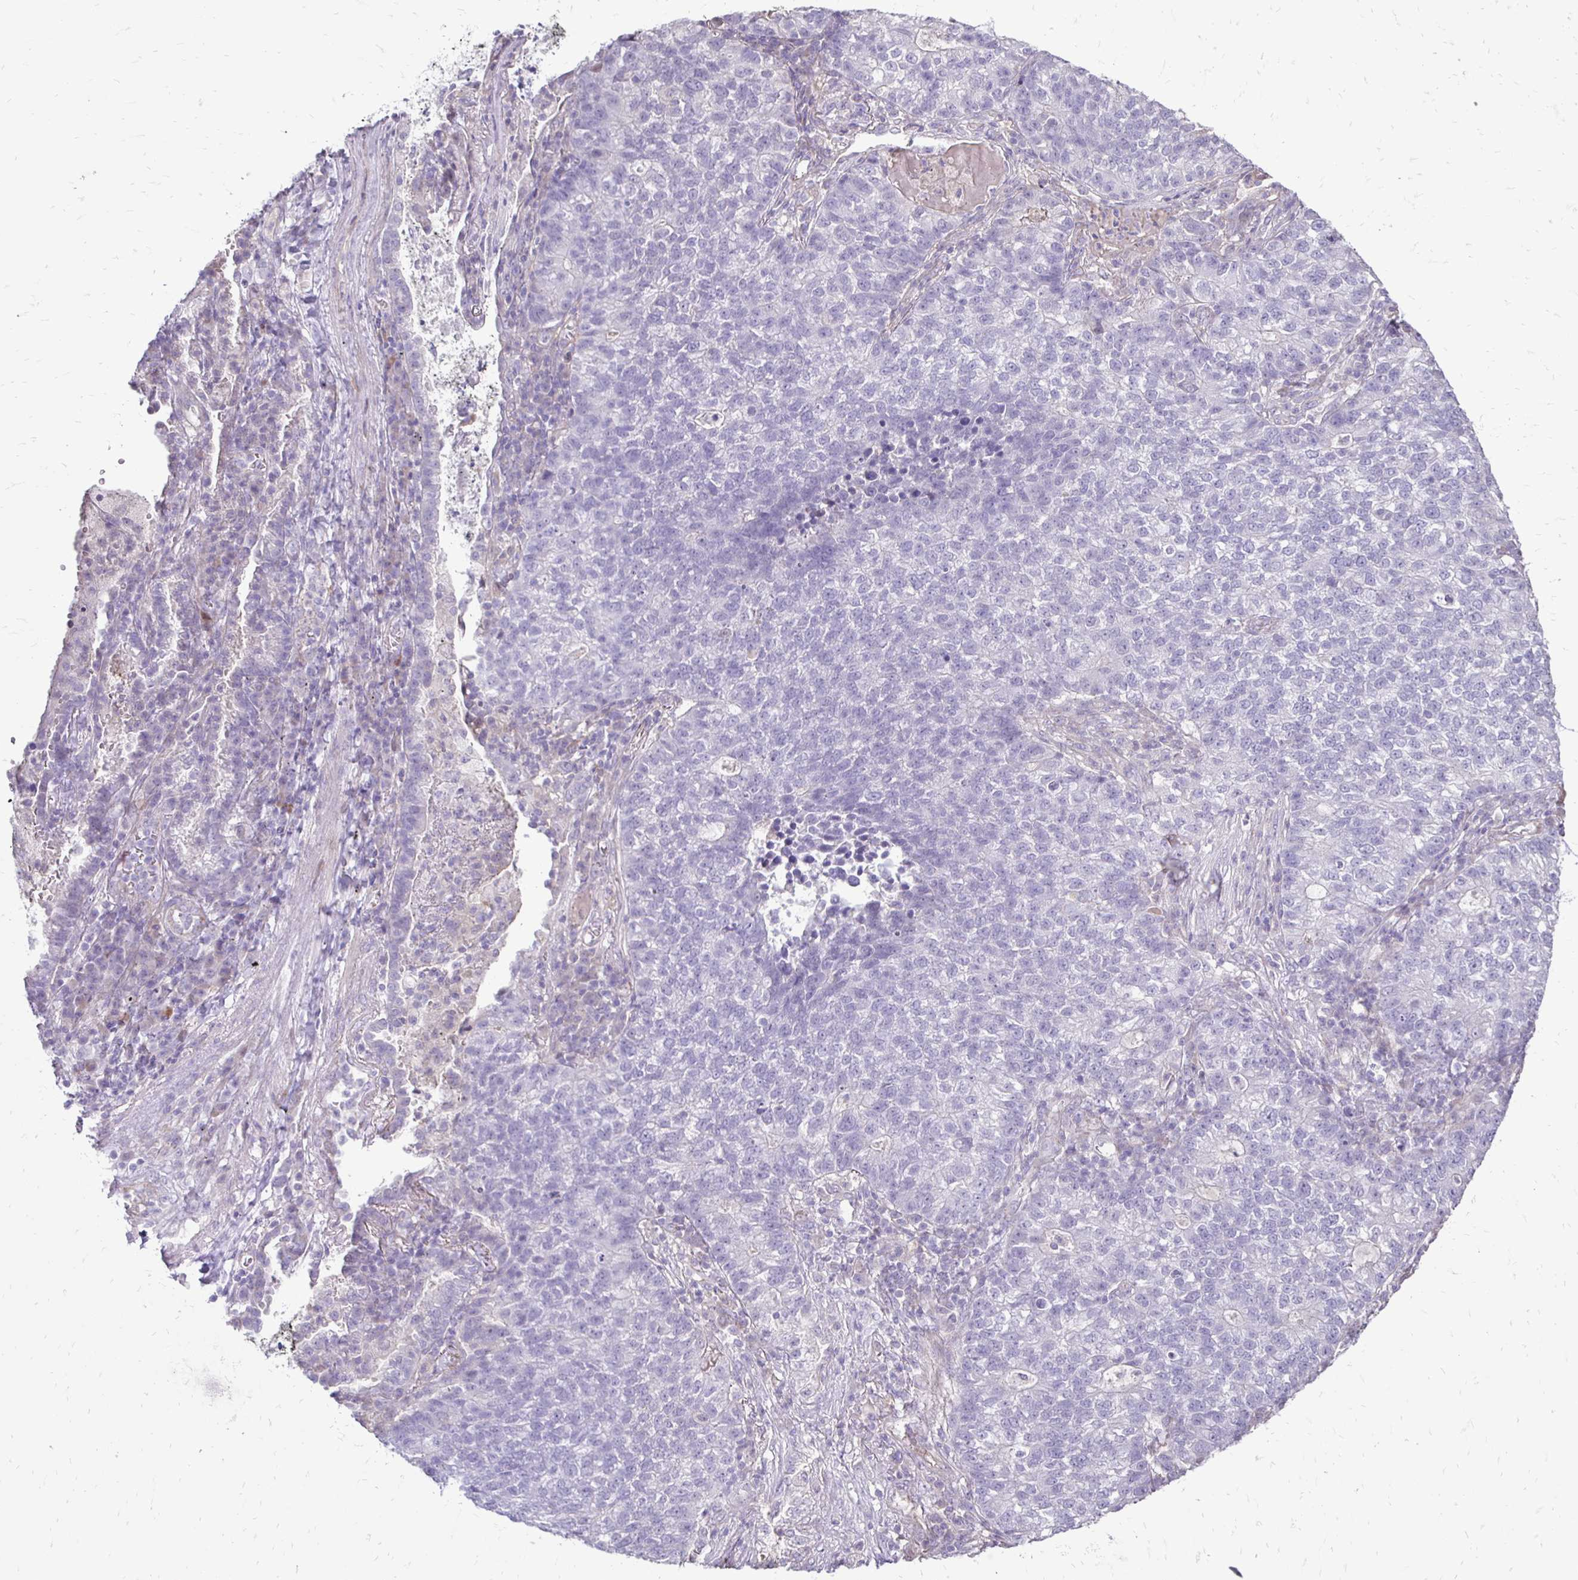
{"staining": {"intensity": "negative", "quantity": "none", "location": "none"}, "tissue": "lung cancer", "cell_type": "Tumor cells", "image_type": "cancer", "snomed": [{"axis": "morphology", "description": "Adenocarcinoma, NOS"}, {"axis": "topography", "description": "Lung"}], "caption": "DAB immunohistochemical staining of human lung cancer displays no significant positivity in tumor cells.", "gene": "GAS2", "patient": {"sex": "male", "age": 57}}